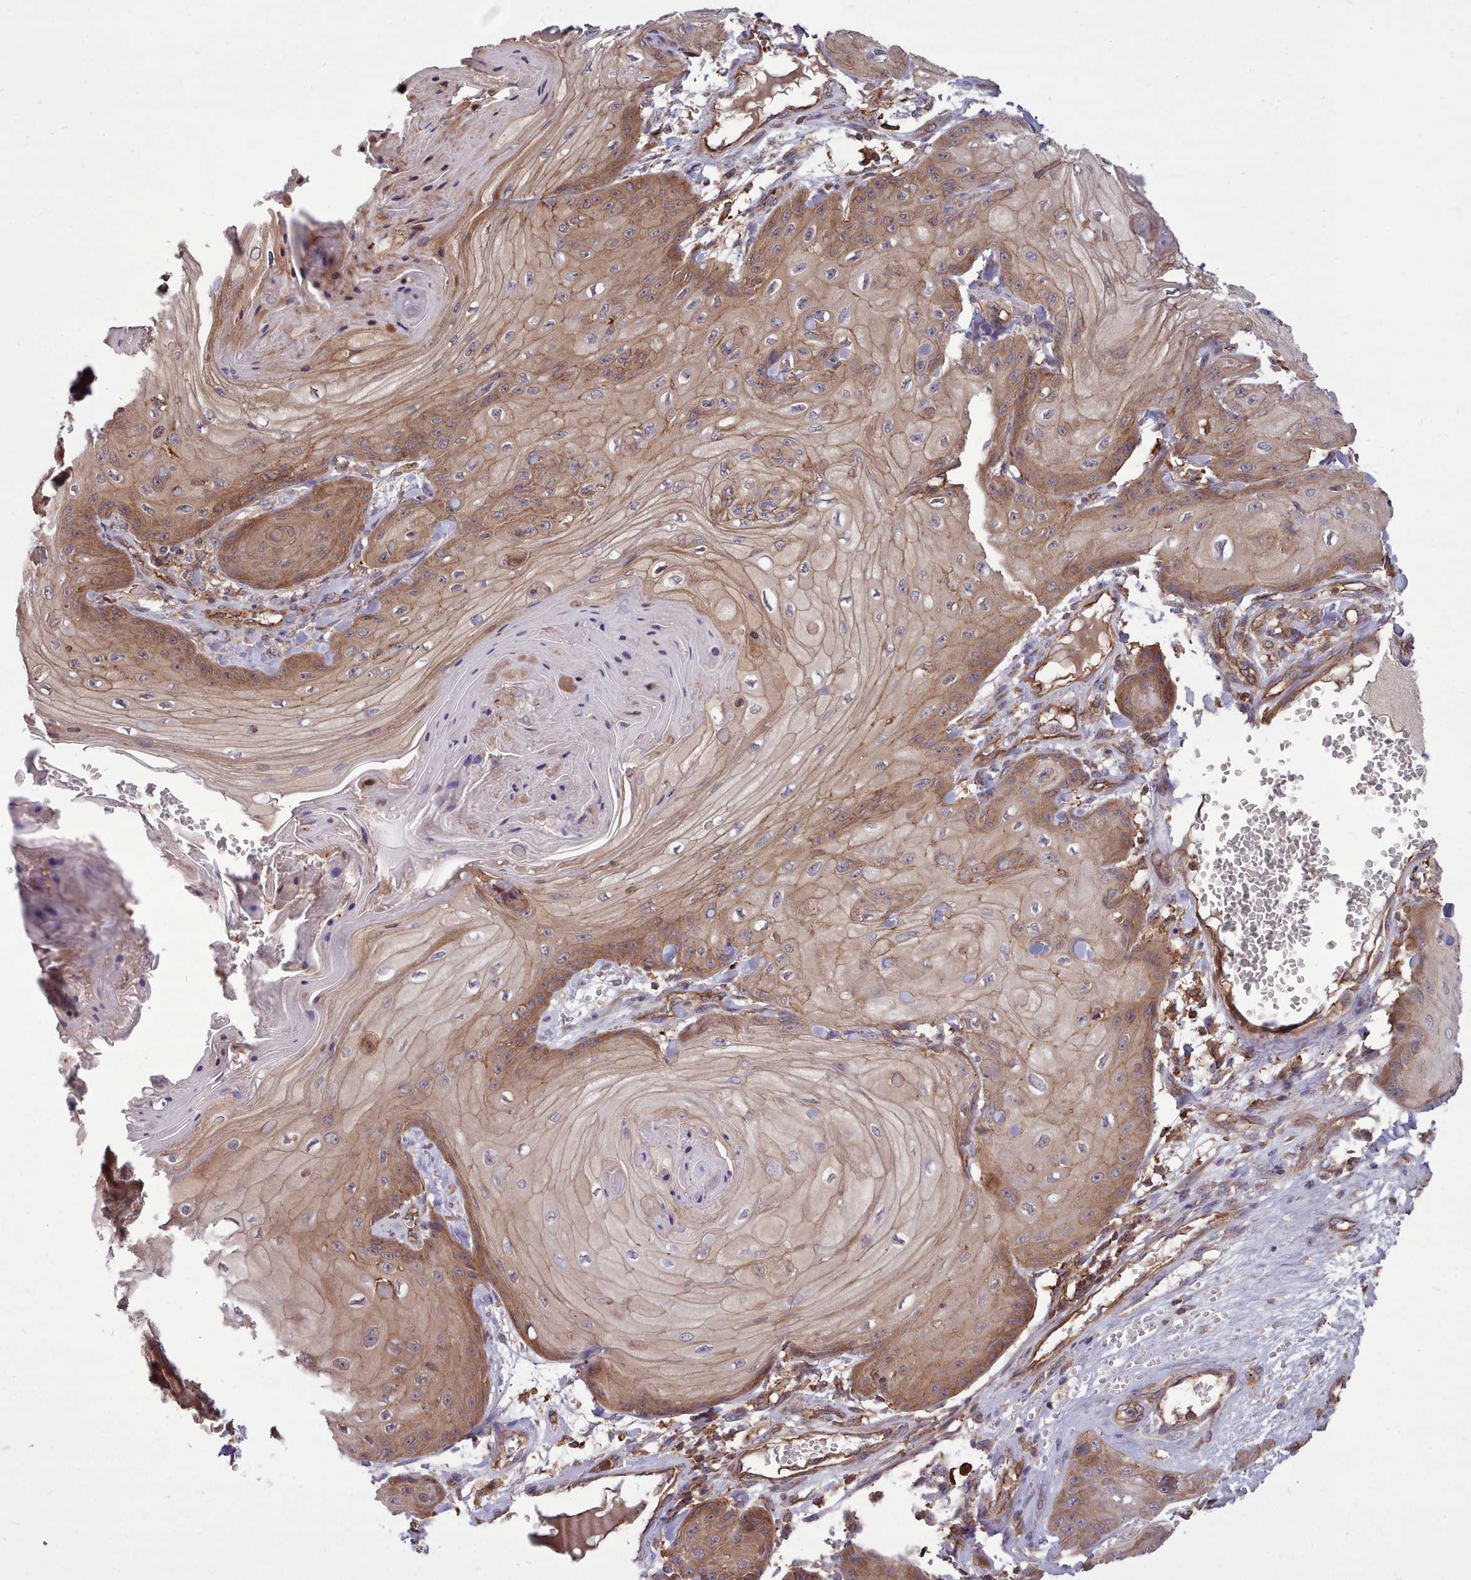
{"staining": {"intensity": "moderate", "quantity": "25%-75%", "location": "cytoplasmic/membranous"}, "tissue": "skin cancer", "cell_type": "Tumor cells", "image_type": "cancer", "snomed": [{"axis": "morphology", "description": "Squamous cell carcinoma, NOS"}, {"axis": "topography", "description": "Skin"}], "caption": "There is medium levels of moderate cytoplasmic/membranous positivity in tumor cells of skin cancer (squamous cell carcinoma), as demonstrated by immunohistochemical staining (brown color).", "gene": "STUB1", "patient": {"sex": "male", "age": 74}}